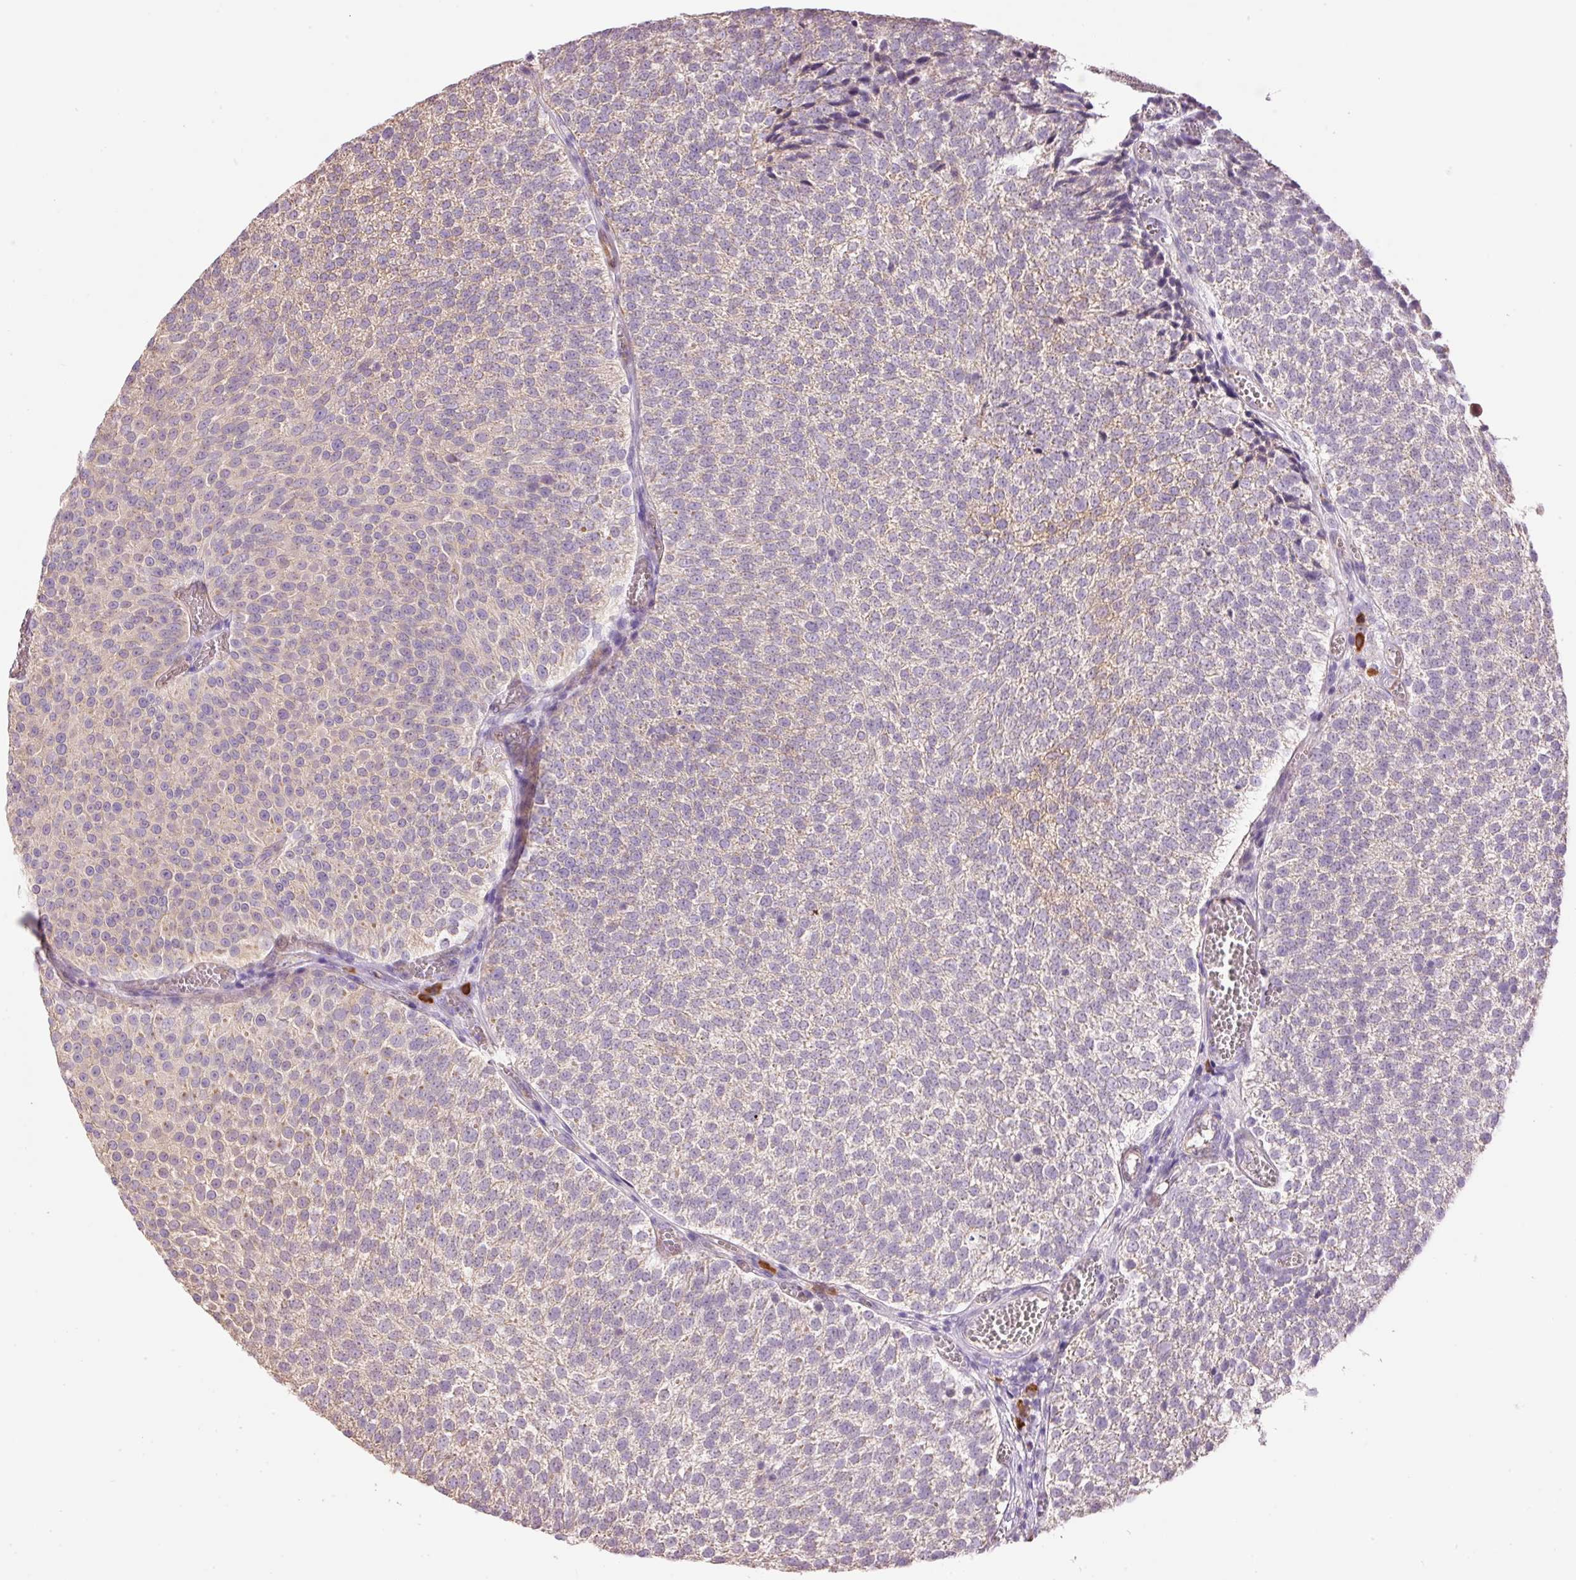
{"staining": {"intensity": "weak", "quantity": "25%-75%", "location": "cytoplasmic/membranous"}, "tissue": "urothelial cancer", "cell_type": "Tumor cells", "image_type": "cancer", "snomed": [{"axis": "morphology", "description": "Urothelial carcinoma, Low grade"}, {"axis": "topography", "description": "Urinary bladder"}], "caption": "The image shows immunohistochemical staining of urothelial cancer. There is weak cytoplasmic/membranous staining is identified in approximately 25%-75% of tumor cells. The staining was performed using DAB, with brown indicating positive protein expression. Nuclei are stained blue with hematoxylin.", "gene": "PNPLA5", "patient": {"sex": "female", "age": 79}}